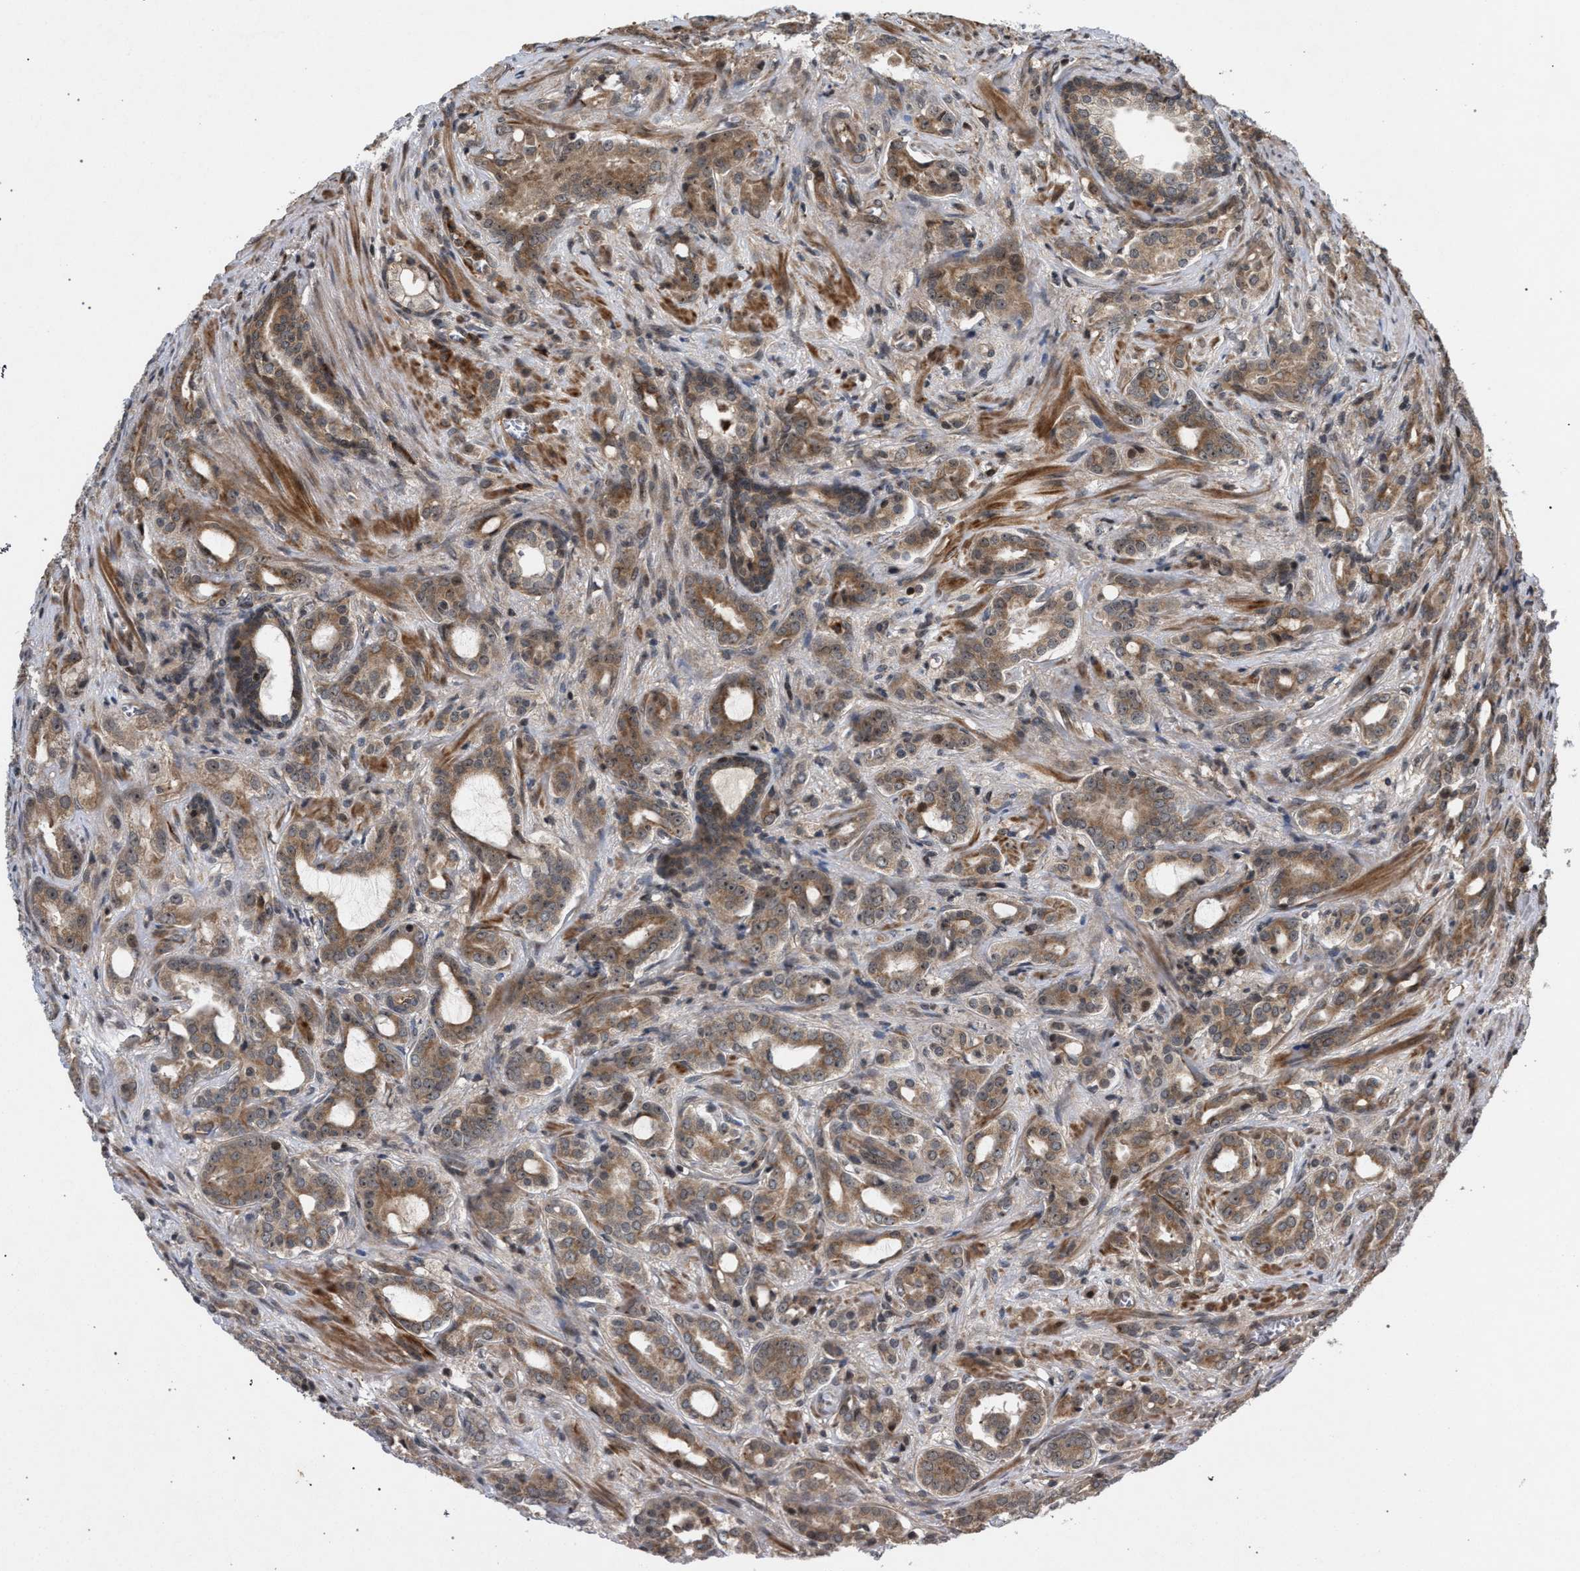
{"staining": {"intensity": "weak", "quantity": ">75%", "location": "cytoplasmic/membranous,nuclear"}, "tissue": "prostate cancer", "cell_type": "Tumor cells", "image_type": "cancer", "snomed": [{"axis": "morphology", "description": "Adenocarcinoma, High grade"}, {"axis": "topography", "description": "Prostate"}], "caption": "Human prostate cancer (high-grade adenocarcinoma) stained with a protein marker exhibits weak staining in tumor cells.", "gene": "IRAK4", "patient": {"sex": "male", "age": 64}}